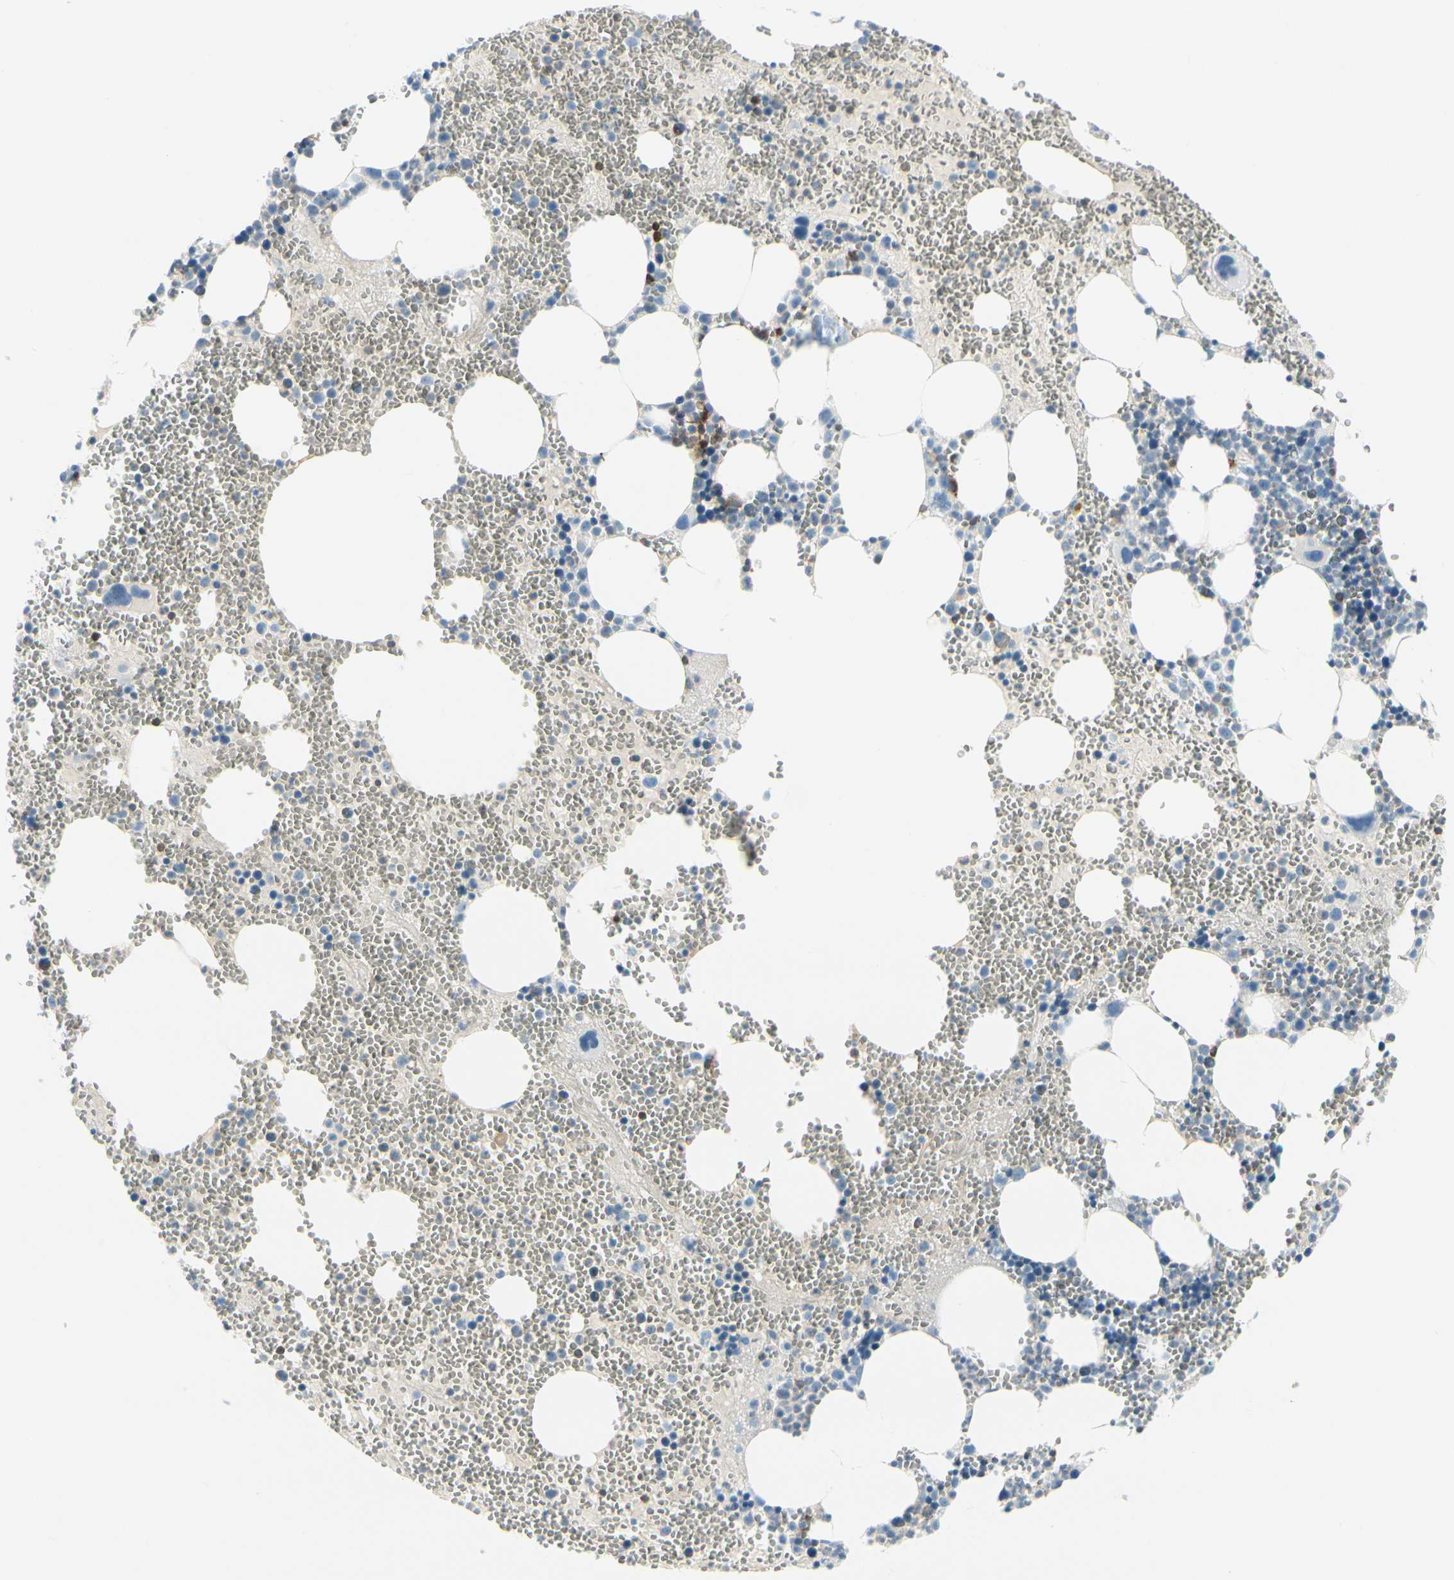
{"staining": {"intensity": "strong", "quantity": "<25%", "location": "cytoplasmic/membranous"}, "tissue": "bone marrow", "cell_type": "Hematopoietic cells", "image_type": "normal", "snomed": [{"axis": "morphology", "description": "Normal tissue, NOS"}, {"axis": "morphology", "description": "Inflammation, NOS"}, {"axis": "topography", "description": "Bone marrow"}], "caption": "Protein staining exhibits strong cytoplasmic/membranous expression in about <25% of hematopoietic cells in unremarkable bone marrow.", "gene": "TRAF1", "patient": {"sex": "female", "age": 76}}